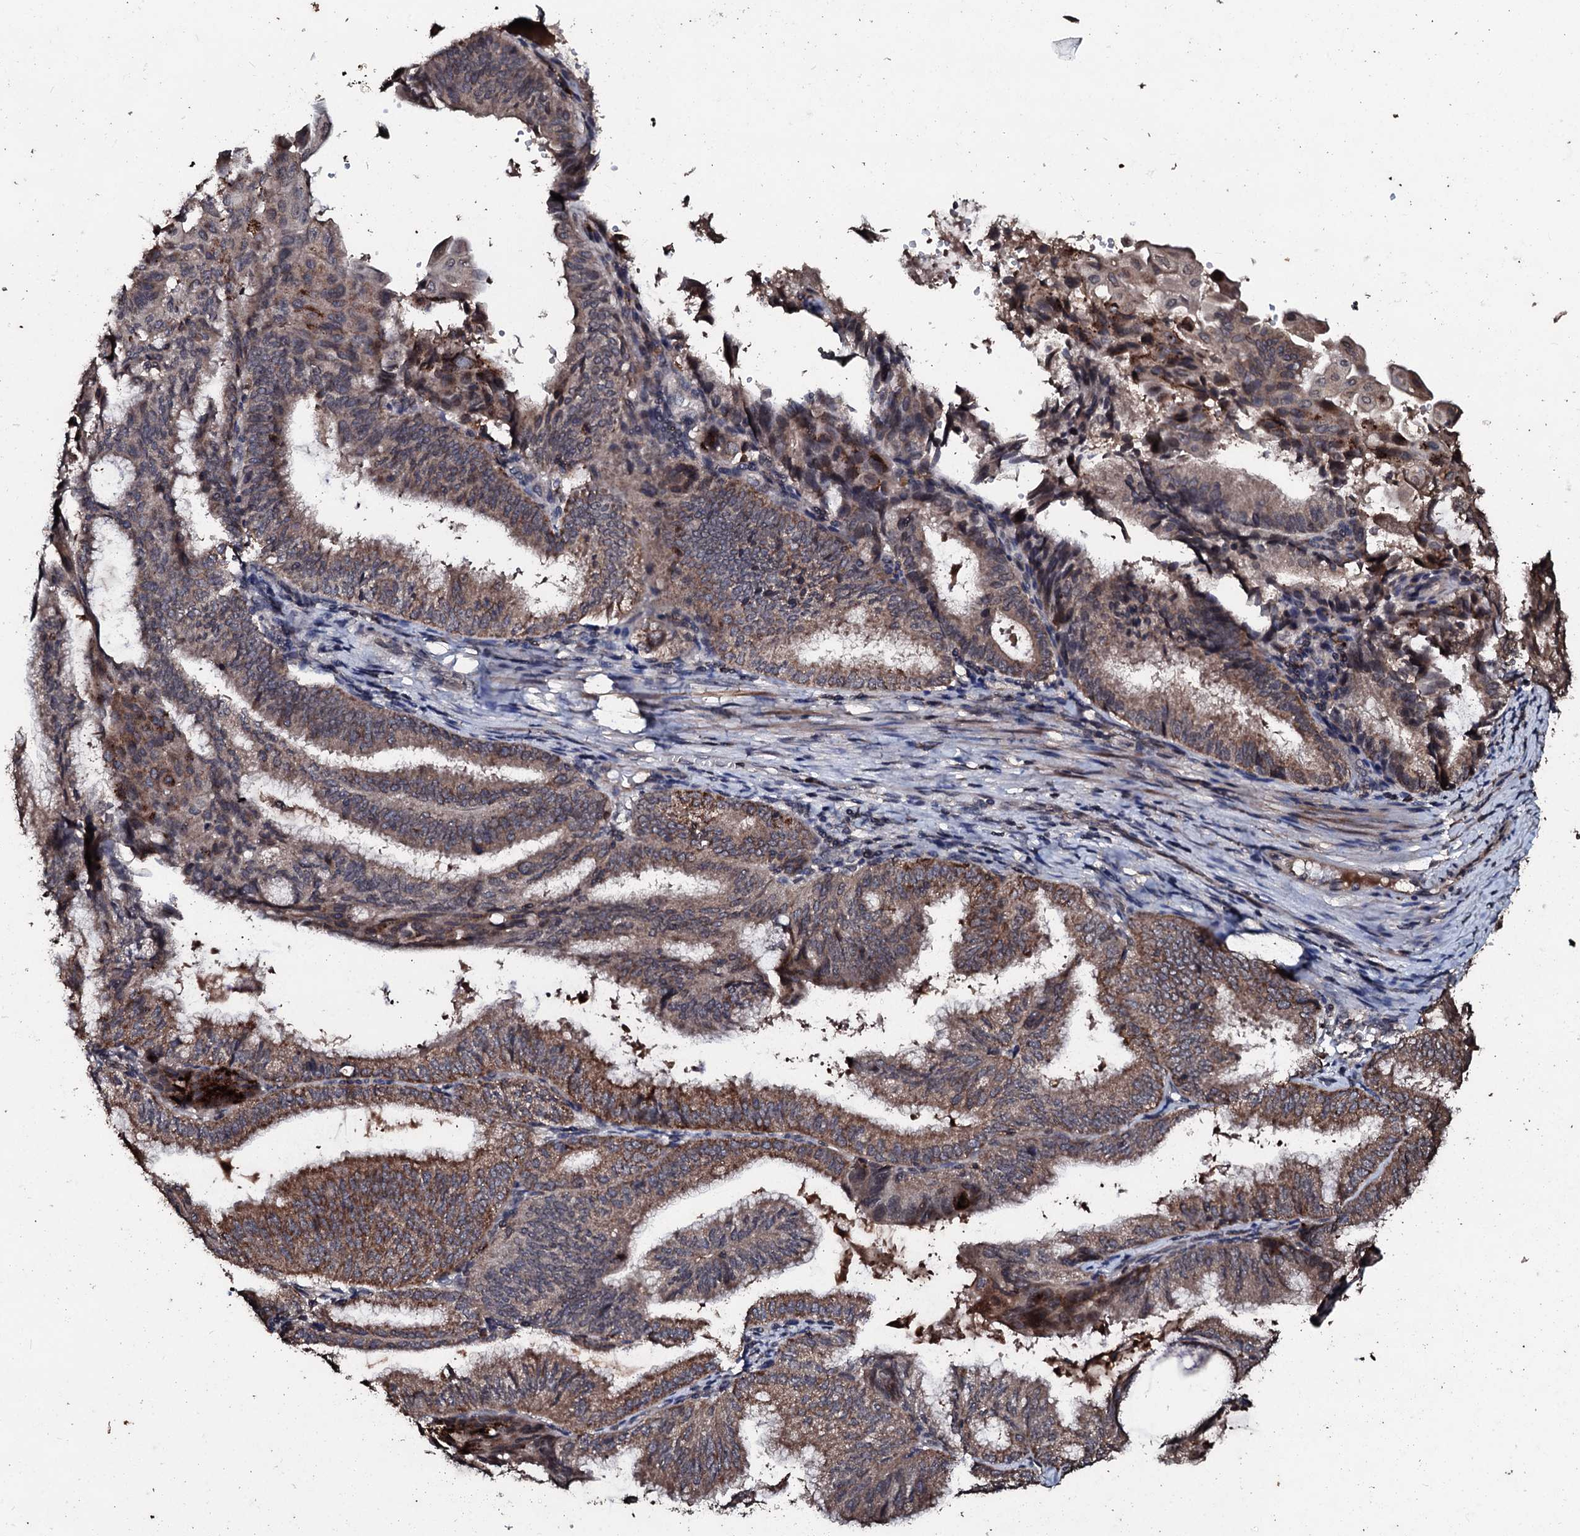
{"staining": {"intensity": "moderate", "quantity": ">75%", "location": "cytoplasmic/membranous"}, "tissue": "endometrial cancer", "cell_type": "Tumor cells", "image_type": "cancer", "snomed": [{"axis": "morphology", "description": "Adenocarcinoma, NOS"}, {"axis": "topography", "description": "Endometrium"}], "caption": "Endometrial adenocarcinoma stained with IHC shows moderate cytoplasmic/membranous staining in approximately >75% of tumor cells. (brown staining indicates protein expression, while blue staining denotes nuclei).", "gene": "SDHAF2", "patient": {"sex": "female", "age": 49}}